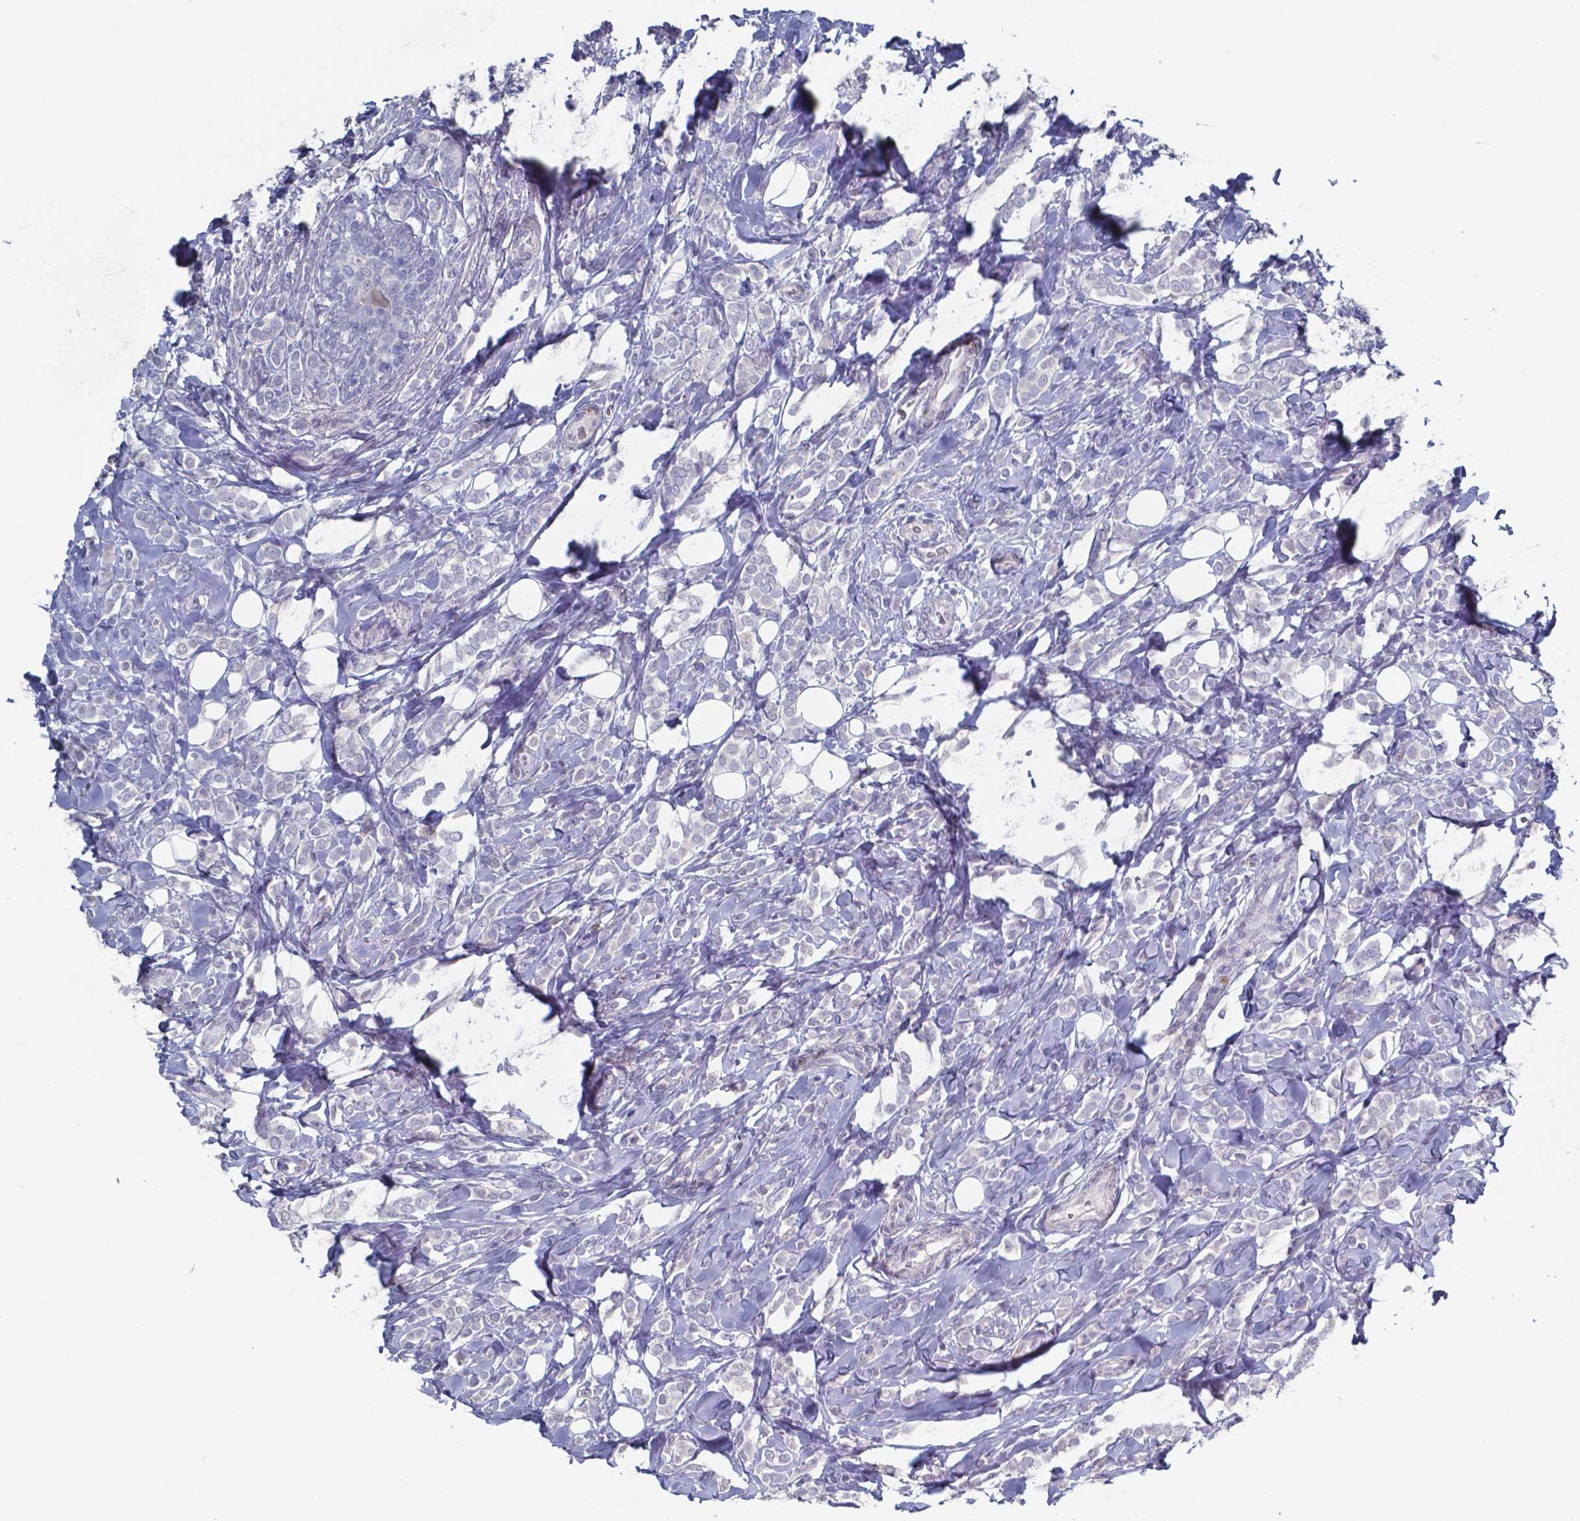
{"staining": {"intensity": "negative", "quantity": "none", "location": "none"}, "tissue": "breast cancer", "cell_type": "Tumor cells", "image_type": "cancer", "snomed": [{"axis": "morphology", "description": "Lobular carcinoma"}, {"axis": "topography", "description": "Breast"}], "caption": "Tumor cells are negative for brown protein staining in breast cancer.", "gene": "PLA2R1", "patient": {"sex": "female", "age": 49}}